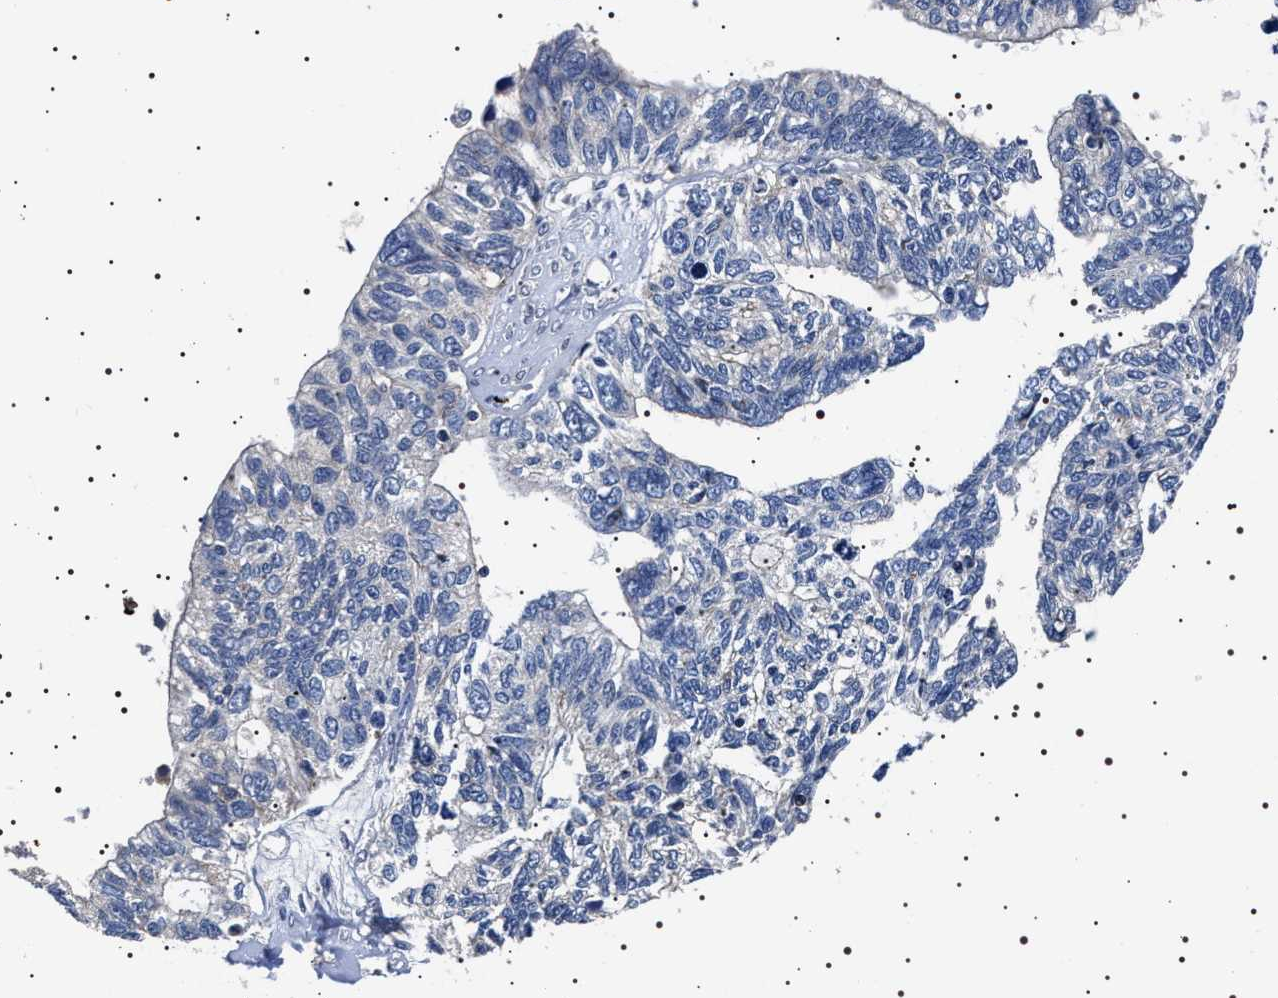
{"staining": {"intensity": "negative", "quantity": "none", "location": "none"}, "tissue": "ovarian cancer", "cell_type": "Tumor cells", "image_type": "cancer", "snomed": [{"axis": "morphology", "description": "Cystadenocarcinoma, serous, NOS"}, {"axis": "topography", "description": "Ovary"}], "caption": "An image of ovarian cancer (serous cystadenocarcinoma) stained for a protein displays no brown staining in tumor cells. (Immunohistochemistry (ihc), brightfield microscopy, high magnification).", "gene": "SLC4A7", "patient": {"sex": "female", "age": 79}}